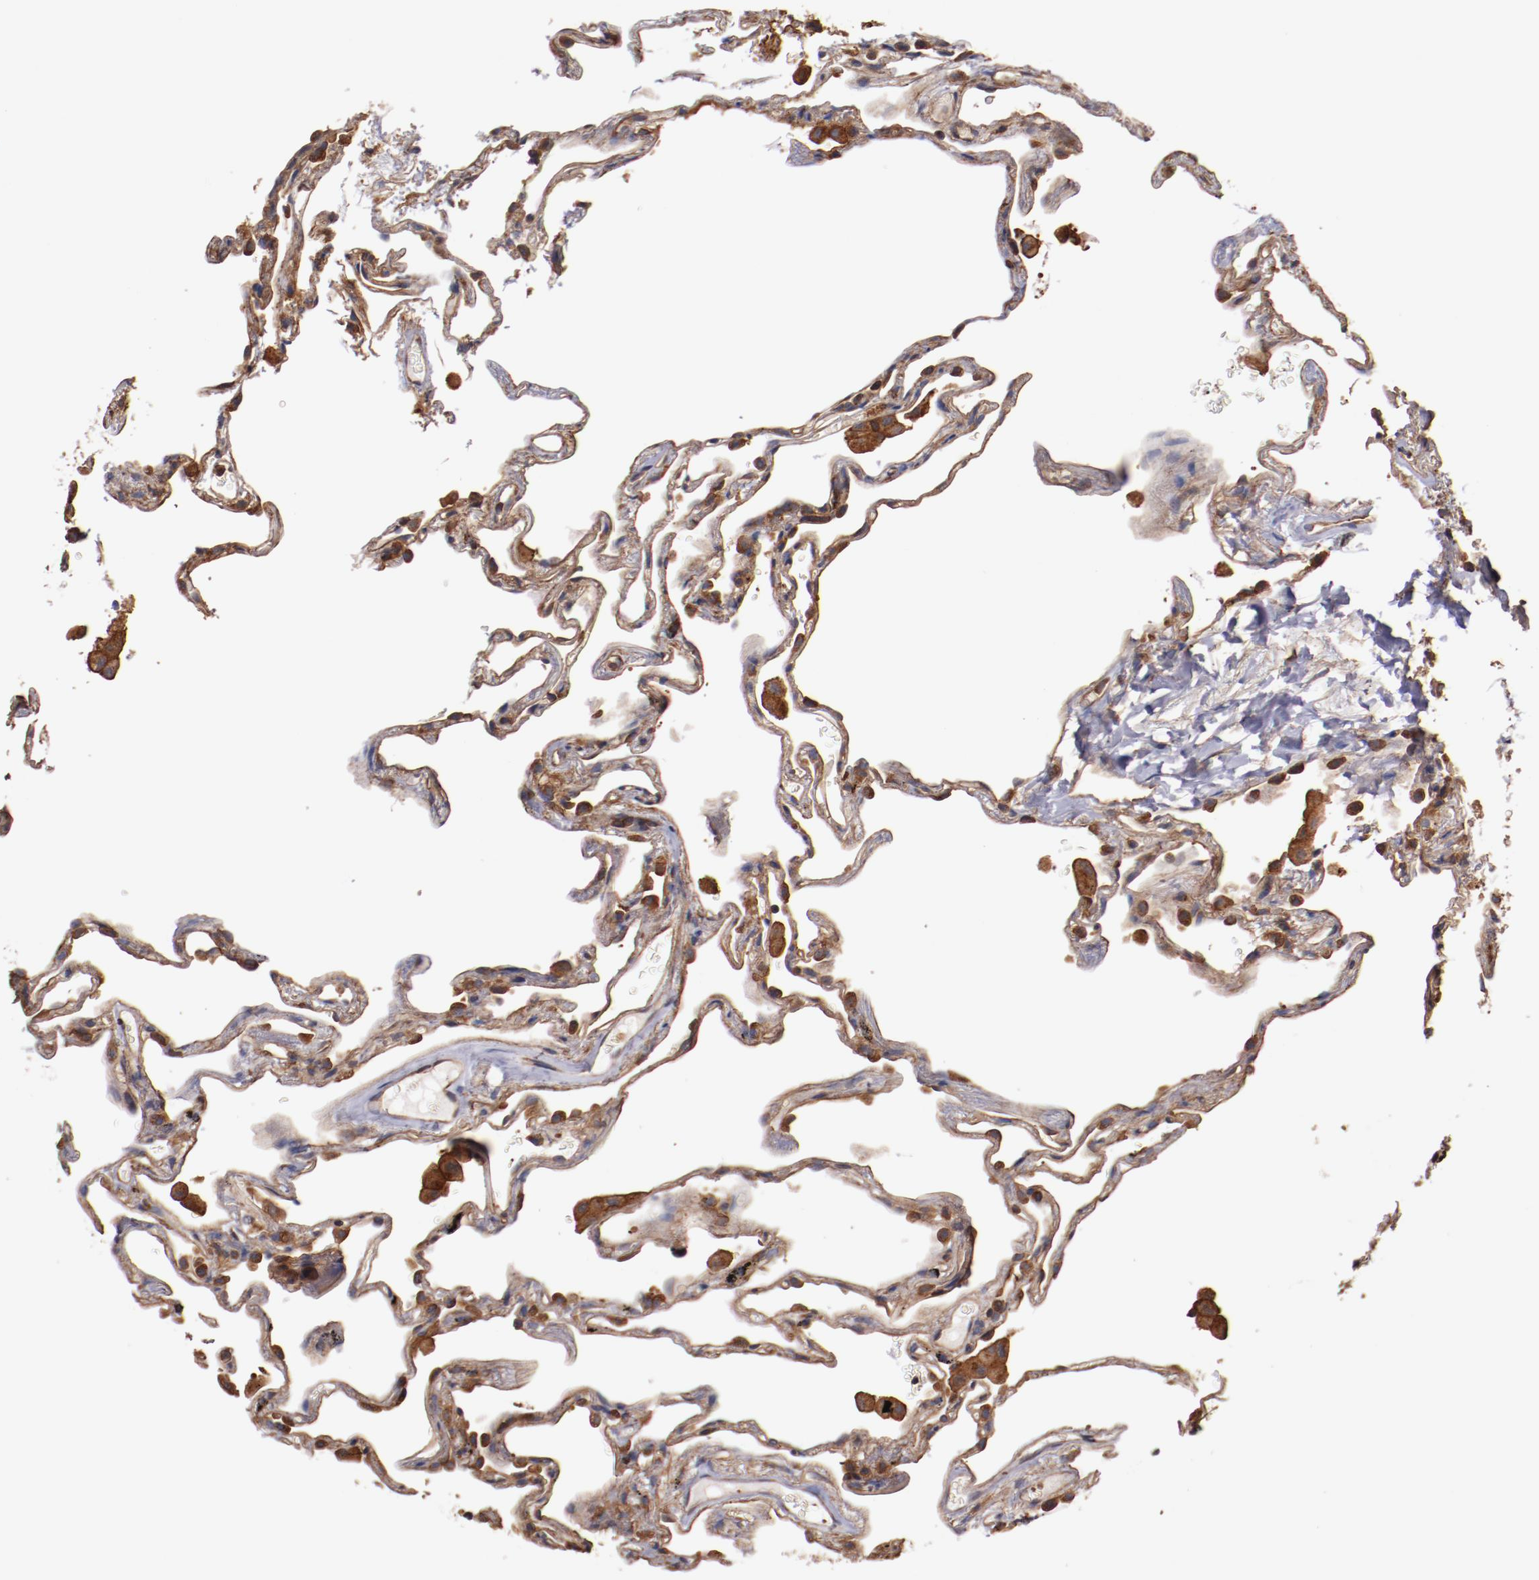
{"staining": {"intensity": "strong", "quantity": ">75%", "location": "cytoplasmic/membranous"}, "tissue": "lung", "cell_type": "Alveolar cells", "image_type": "normal", "snomed": [{"axis": "morphology", "description": "Normal tissue, NOS"}, {"axis": "morphology", "description": "Inflammation, NOS"}, {"axis": "topography", "description": "Lung"}], "caption": "Brown immunohistochemical staining in normal human lung demonstrates strong cytoplasmic/membranous expression in about >75% of alveolar cells.", "gene": "TMOD3", "patient": {"sex": "male", "age": 69}}